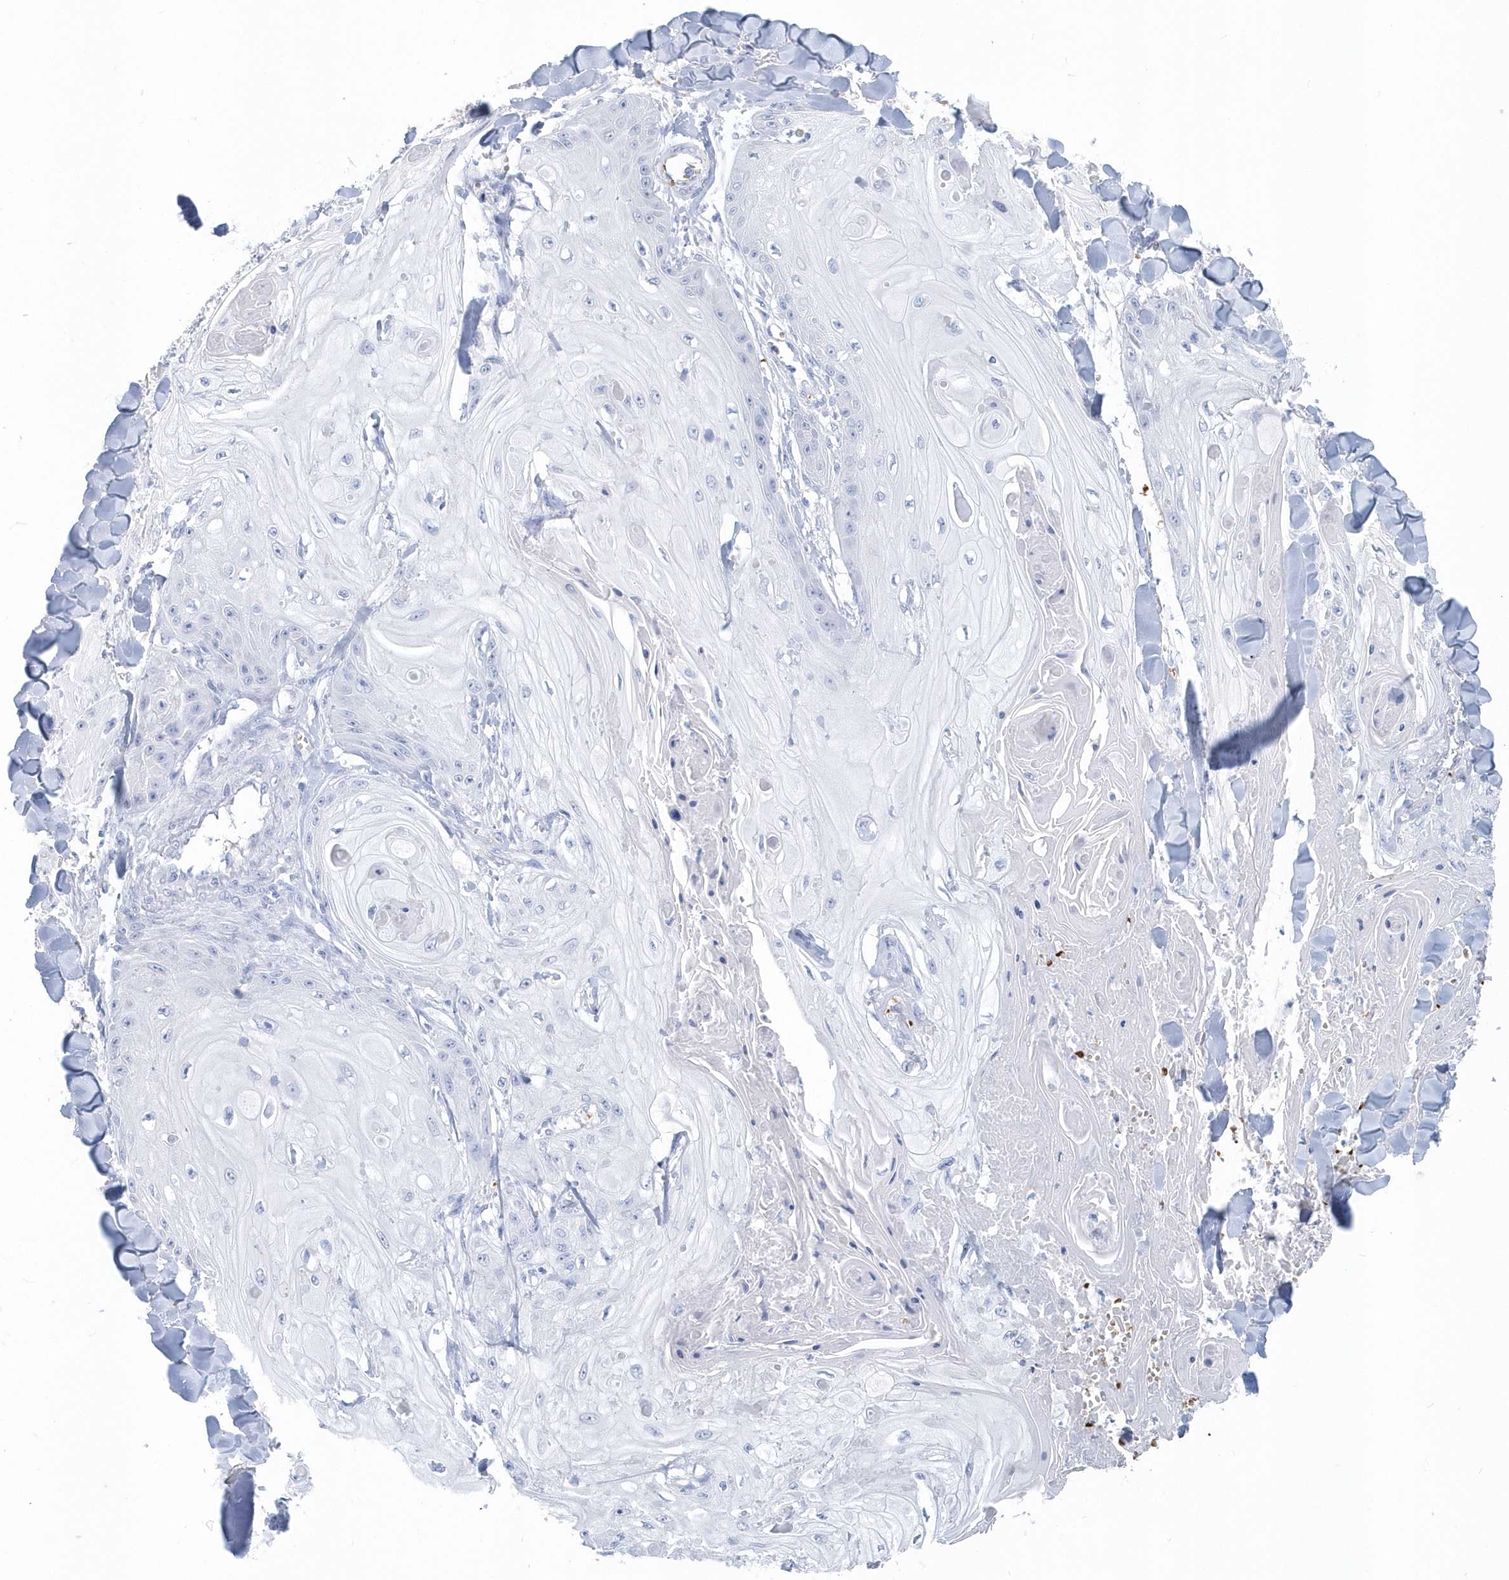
{"staining": {"intensity": "negative", "quantity": "none", "location": "none"}, "tissue": "skin cancer", "cell_type": "Tumor cells", "image_type": "cancer", "snomed": [{"axis": "morphology", "description": "Squamous cell carcinoma, NOS"}, {"axis": "topography", "description": "Skin"}], "caption": "A photomicrograph of human skin squamous cell carcinoma is negative for staining in tumor cells.", "gene": "HBA2", "patient": {"sex": "male", "age": 74}}